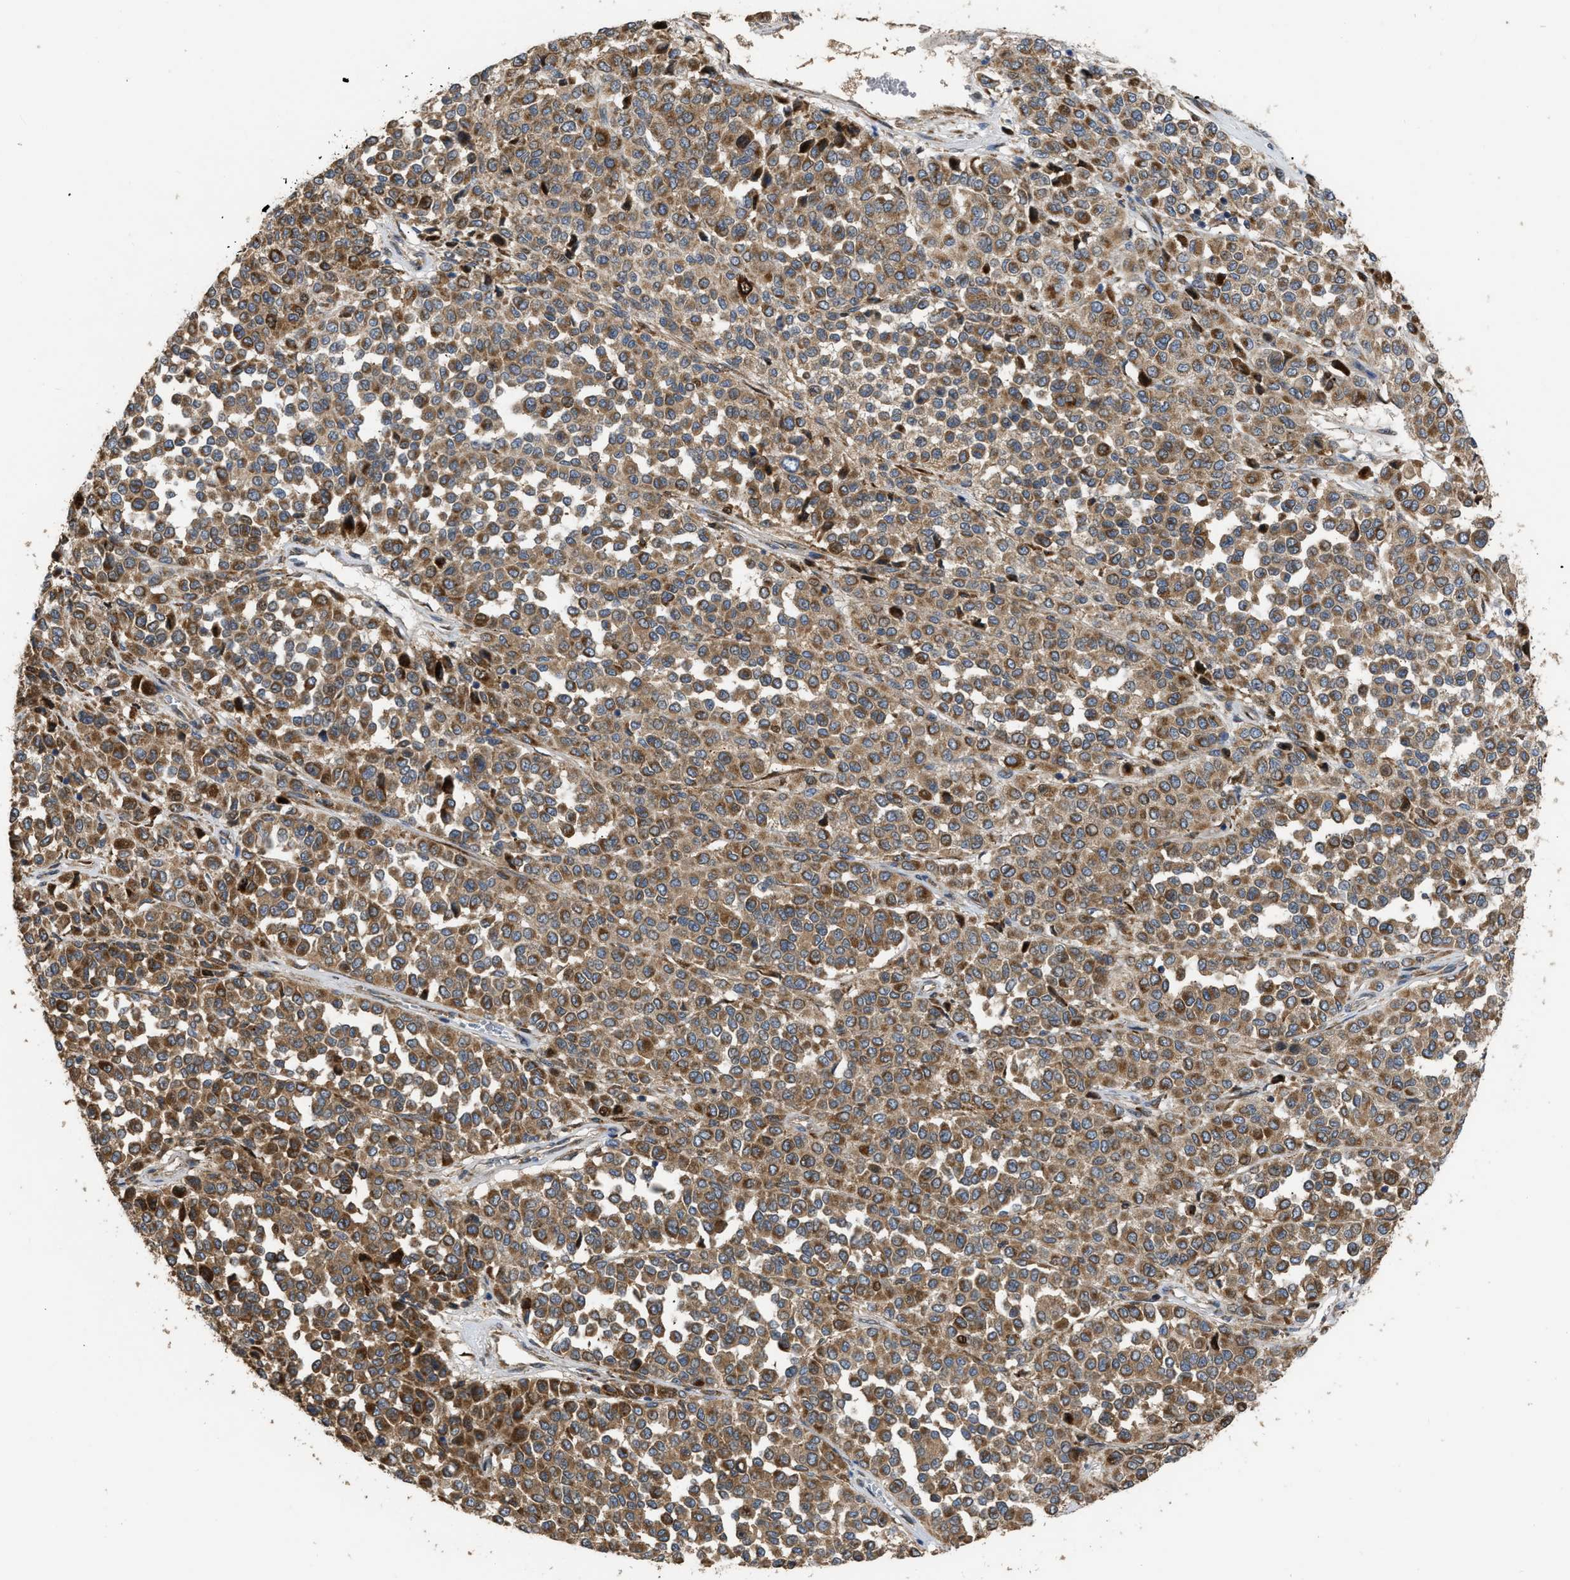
{"staining": {"intensity": "moderate", "quantity": ">75%", "location": "cytoplasmic/membranous"}, "tissue": "melanoma", "cell_type": "Tumor cells", "image_type": "cancer", "snomed": [{"axis": "morphology", "description": "Malignant melanoma, Metastatic site"}, {"axis": "topography", "description": "Pancreas"}], "caption": "Immunohistochemical staining of malignant melanoma (metastatic site) displays medium levels of moderate cytoplasmic/membranous expression in approximately >75% of tumor cells.", "gene": "AK2", "patient": {"sex": "female", "age": 30}}